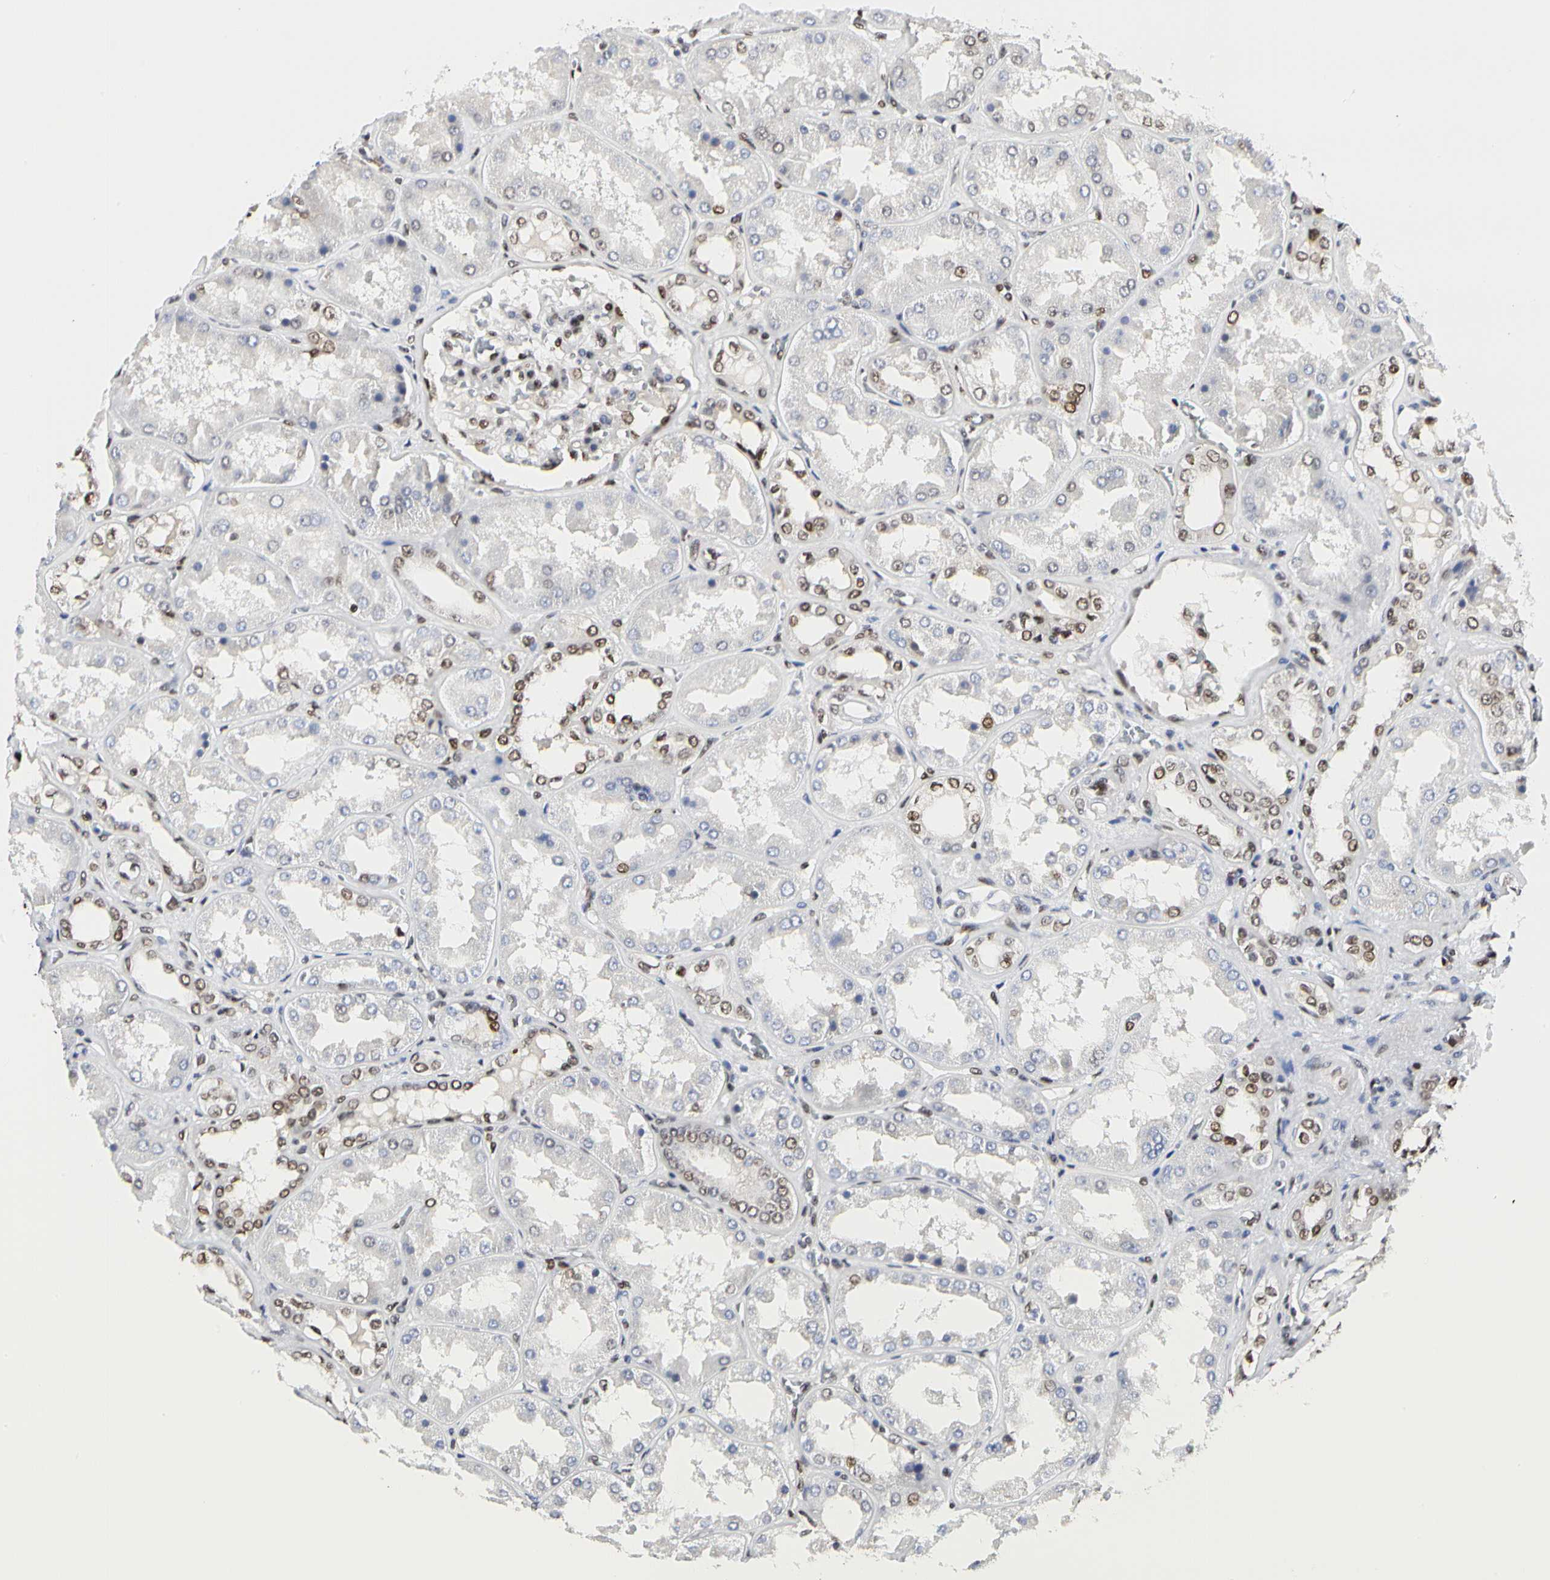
{"staining": {"intensity": "moderate", "quantity": "25%-75%", "location": "nuclear"}, "tissue": "kidney", "cell_type": "Cells in glomeruli", "image_type": "normal", "snomed": [{"axis": "morphology", "description": "Normal tissue, NOS"}, {"axis": "topography", "description": "Kidney"}], "caption": "Protein expression analysis of normal human kidney reveals moderate nuclear expression in approximately 25%-75% of cells in glomeruli.", "gene": "PRMT3", "patient": {"sex": "female", "age": 56}}